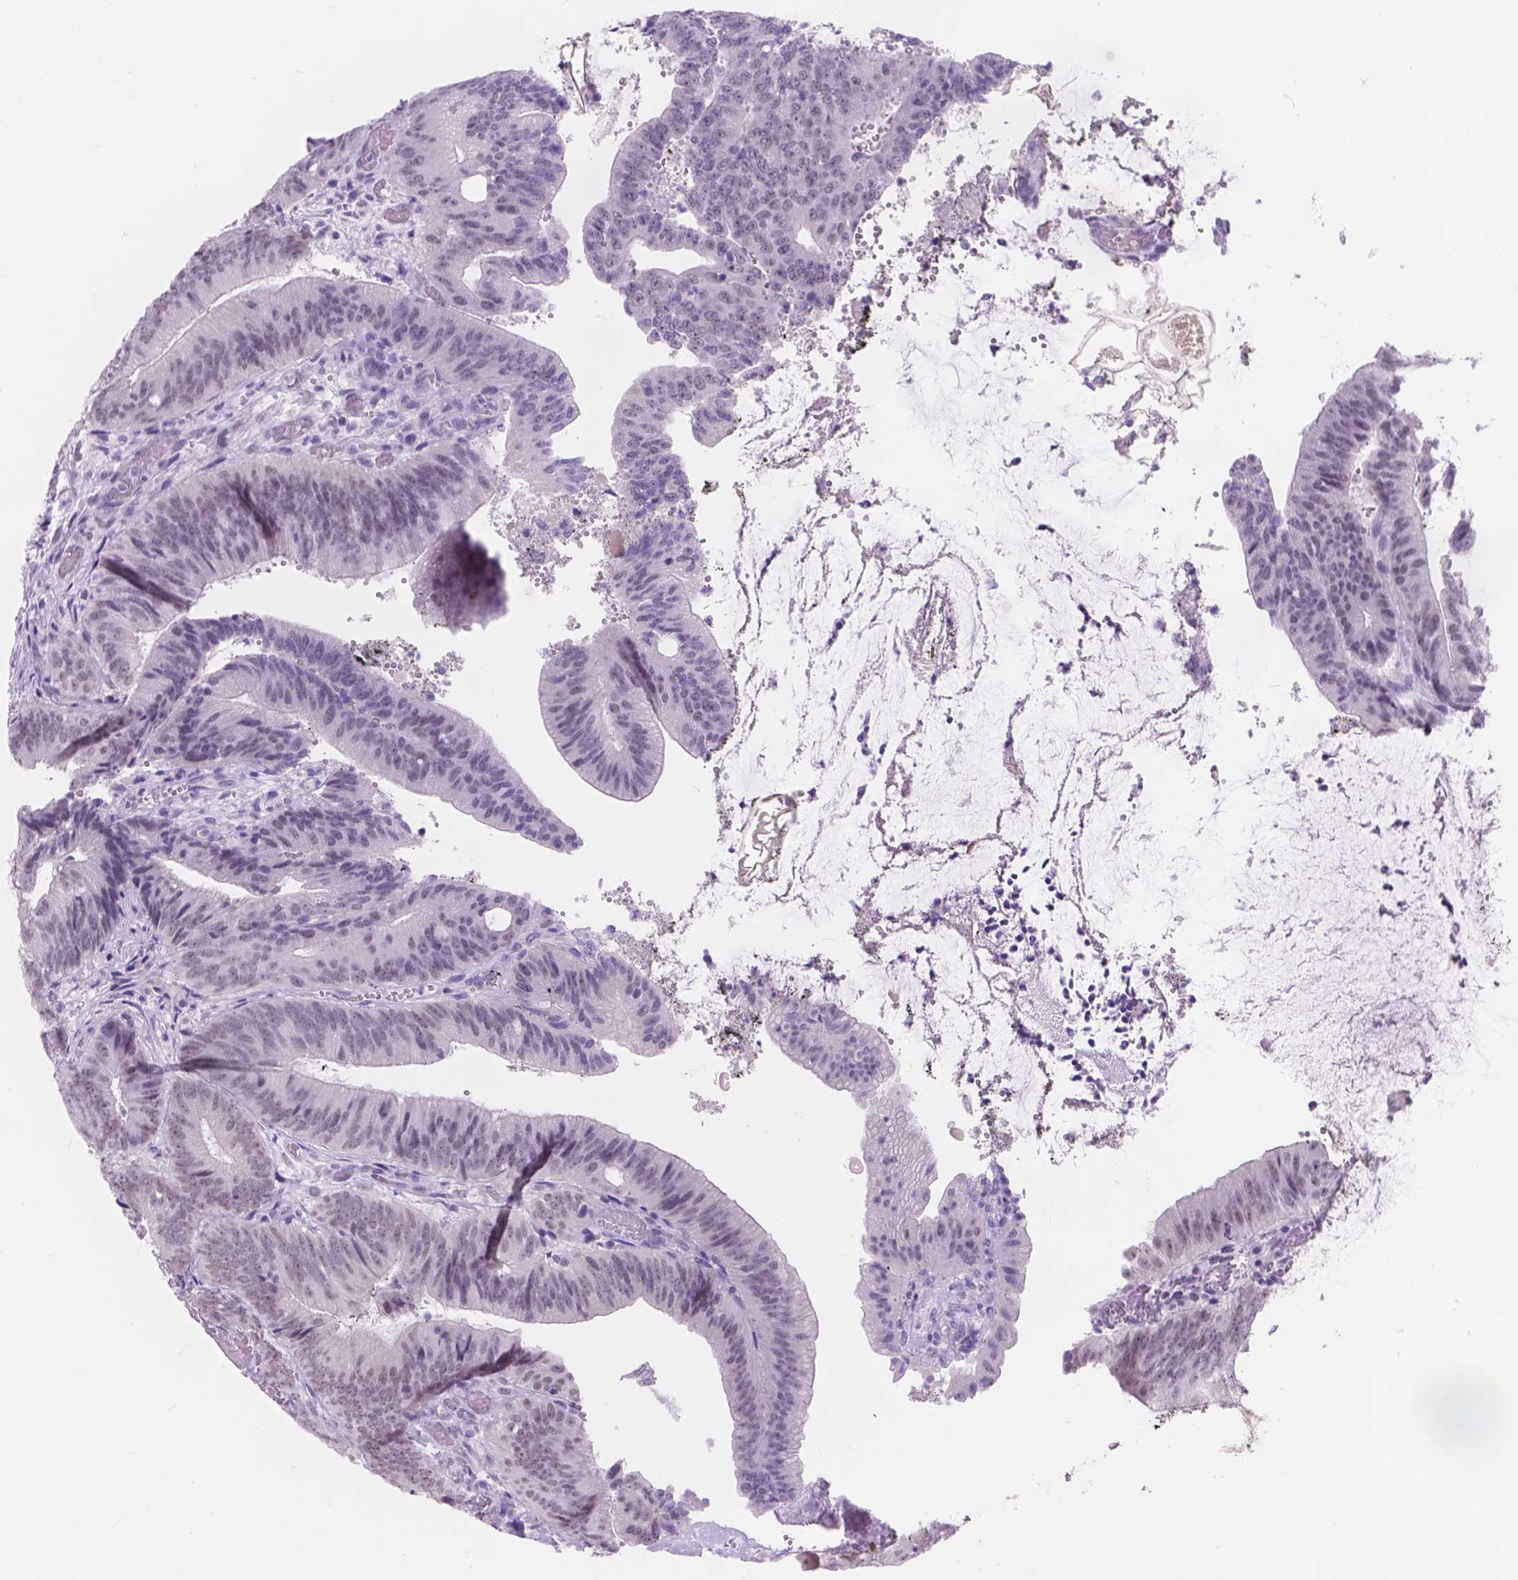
{"staining": {"intensity": "negative", "quantity": "none", "location": "none"}, "tissue": "colorectal cancer", "cell_type": "Tumor cells", "image_type": "cancer", "snomed": [{"axis": "morphology", "description": "Adenocarcinoma, NOS"}, {"axis": "topography", "description": "Colon"}], "caption": "DAB (3,3'-diaminobenzidine) immunohistochemical staining of human colorectal cancer exhibits no significant positivity in tumor cells.", "gene": "DCC", "patient": {"sex": "female", "age": 43}}